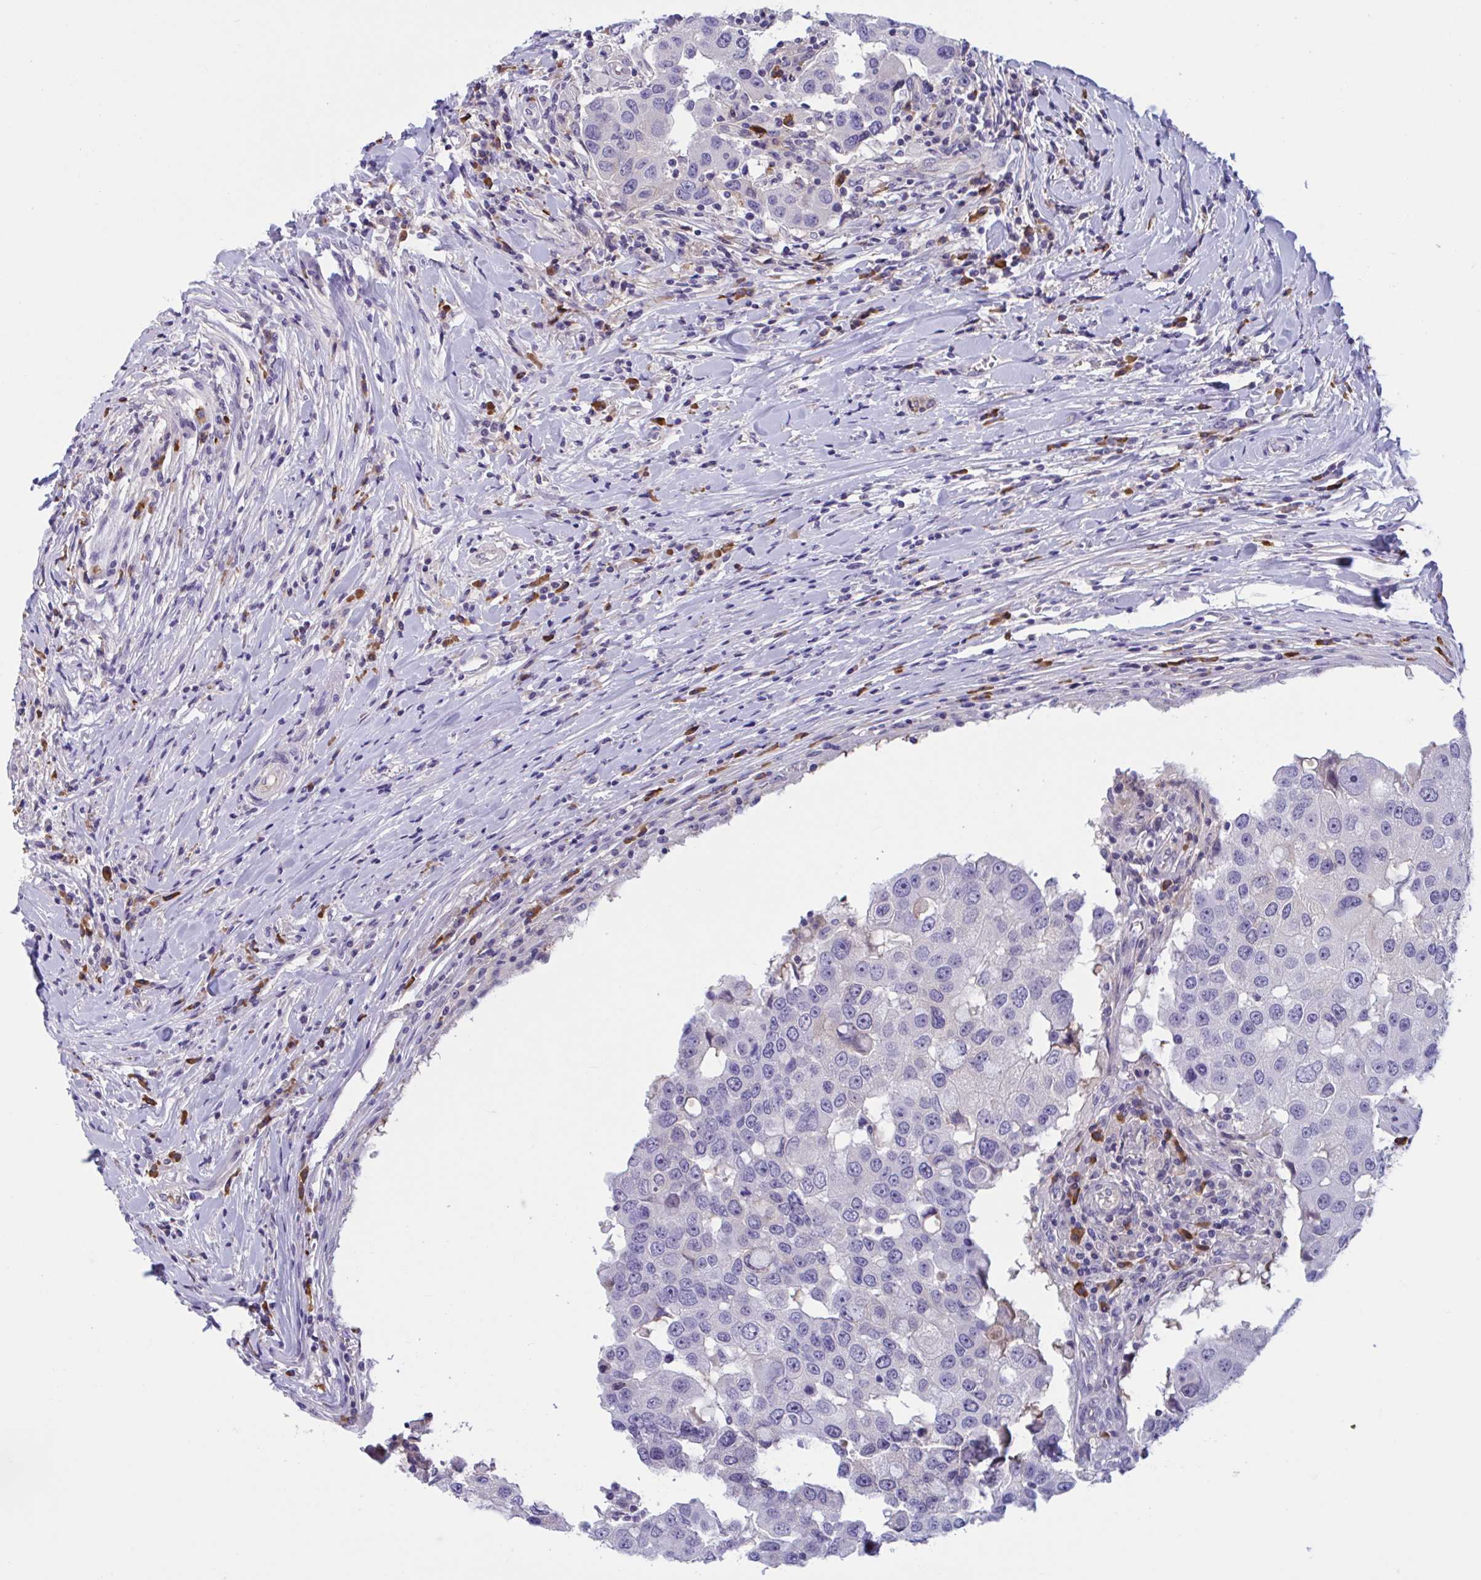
{"staining": {"intensity": "negative", "quantity": "none", "location": "none"}, "tissue": "breast cancer", "cell_type": "Tumor cells", "image_type": "cancer", "snomed": [{"axis": "morphology", "description": "Duct carcinoma"}, {"axis": "topography", "description": "Breast"}], "caption": "Human breast cancer stained for a protein using immunohistochemistry displays no positivity in tumor cells.", "gene": "MS4A14", "patient": {"sex": "female", "age": 27}}